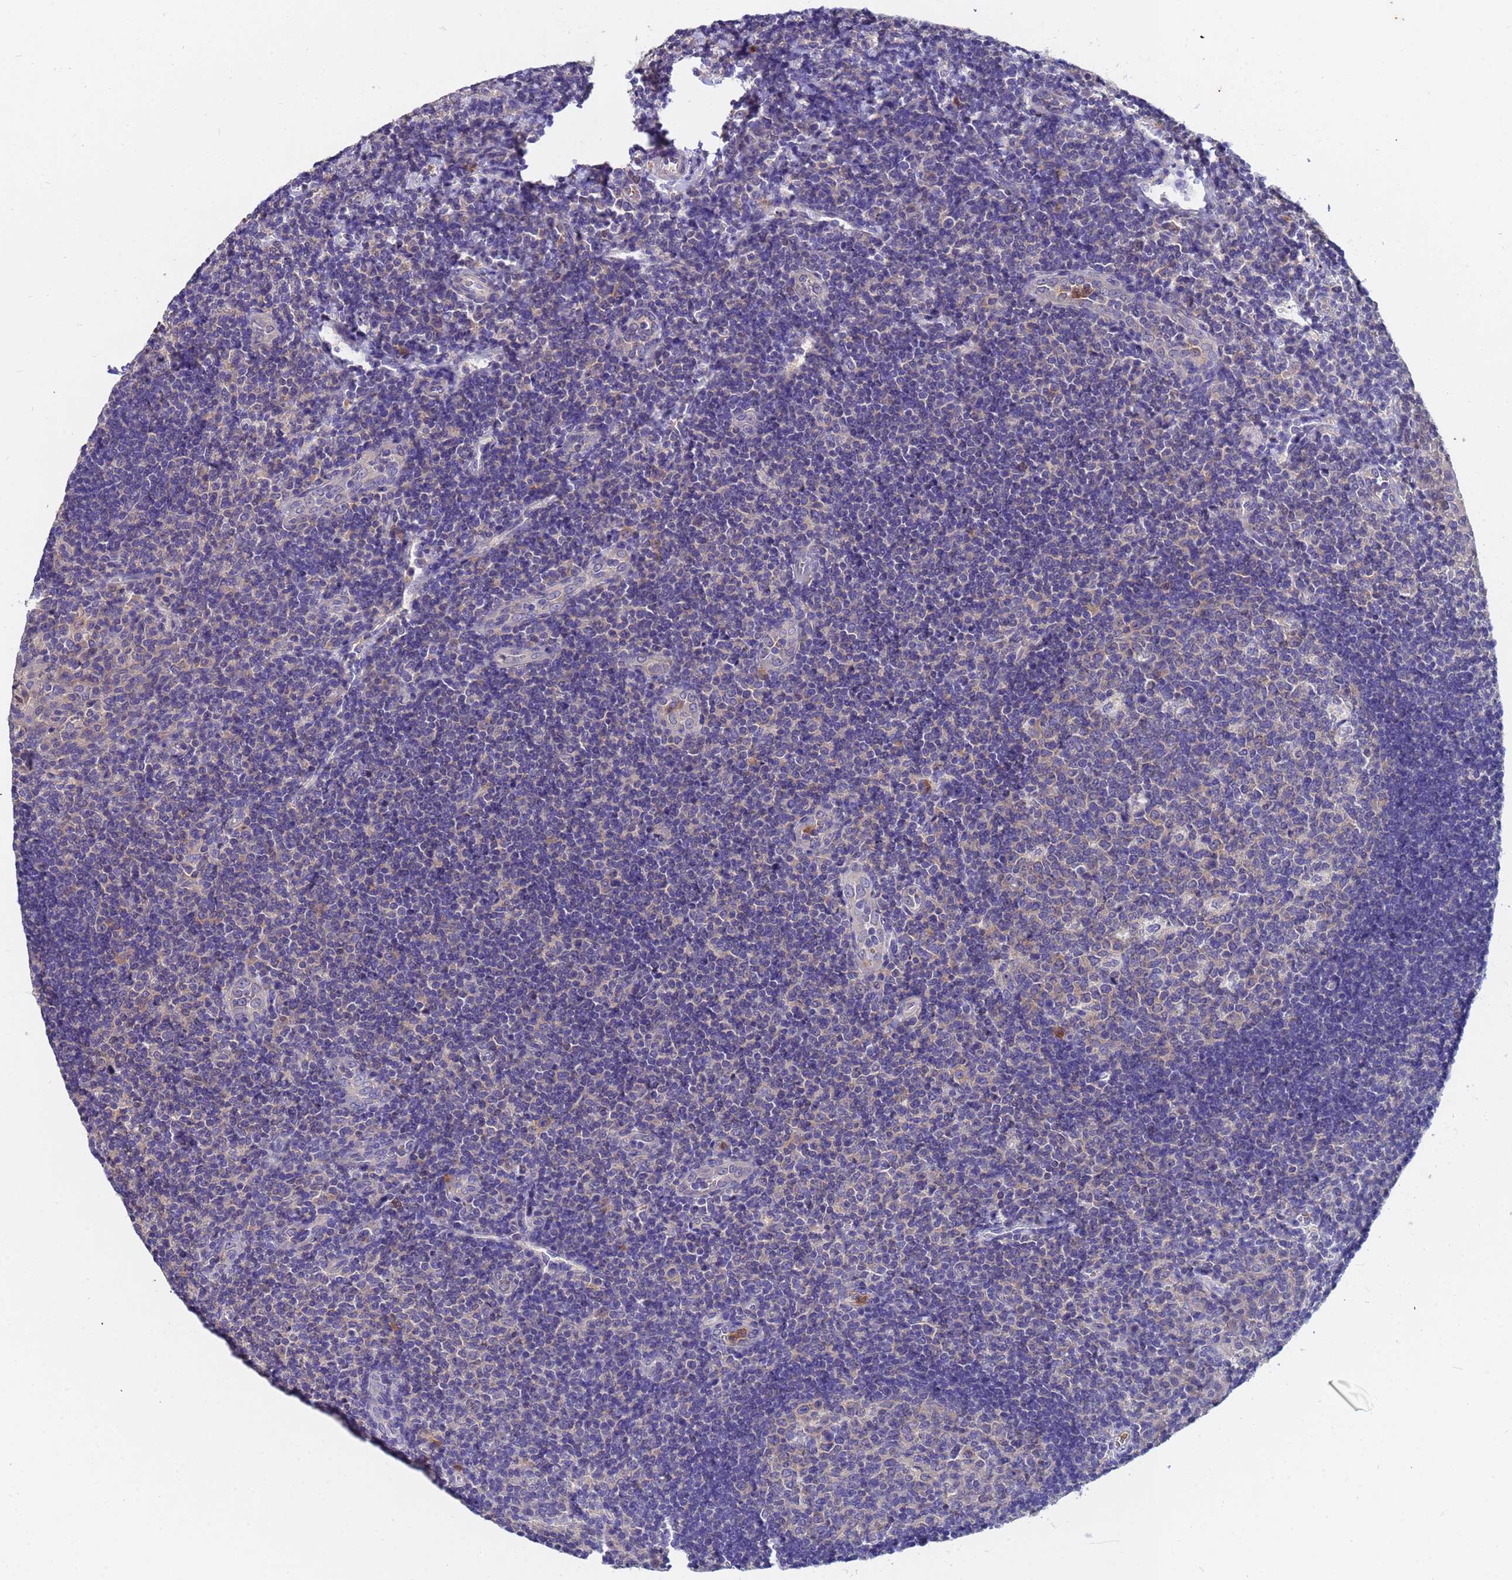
{"staining": {"intensity": "negative", "quantity": "none", "location": "none"}, "tissue": "tonsil", "cell_type": "Germinal center cells", "image_type": "normal", "snomed": [{"axis": "morphology", "description": "Normal tissue, NOS"}, {"axis": "topography", "description": "Tonsil"}], "caption": "The immunohistochemistry micrograph has no significant positivity in germinal center cells of tonsil. (Immunohistochemistry, brightfield microscopy, high magnification).", "gene": "TTLL11", "patient": {"sex": "male", "age": 17}}